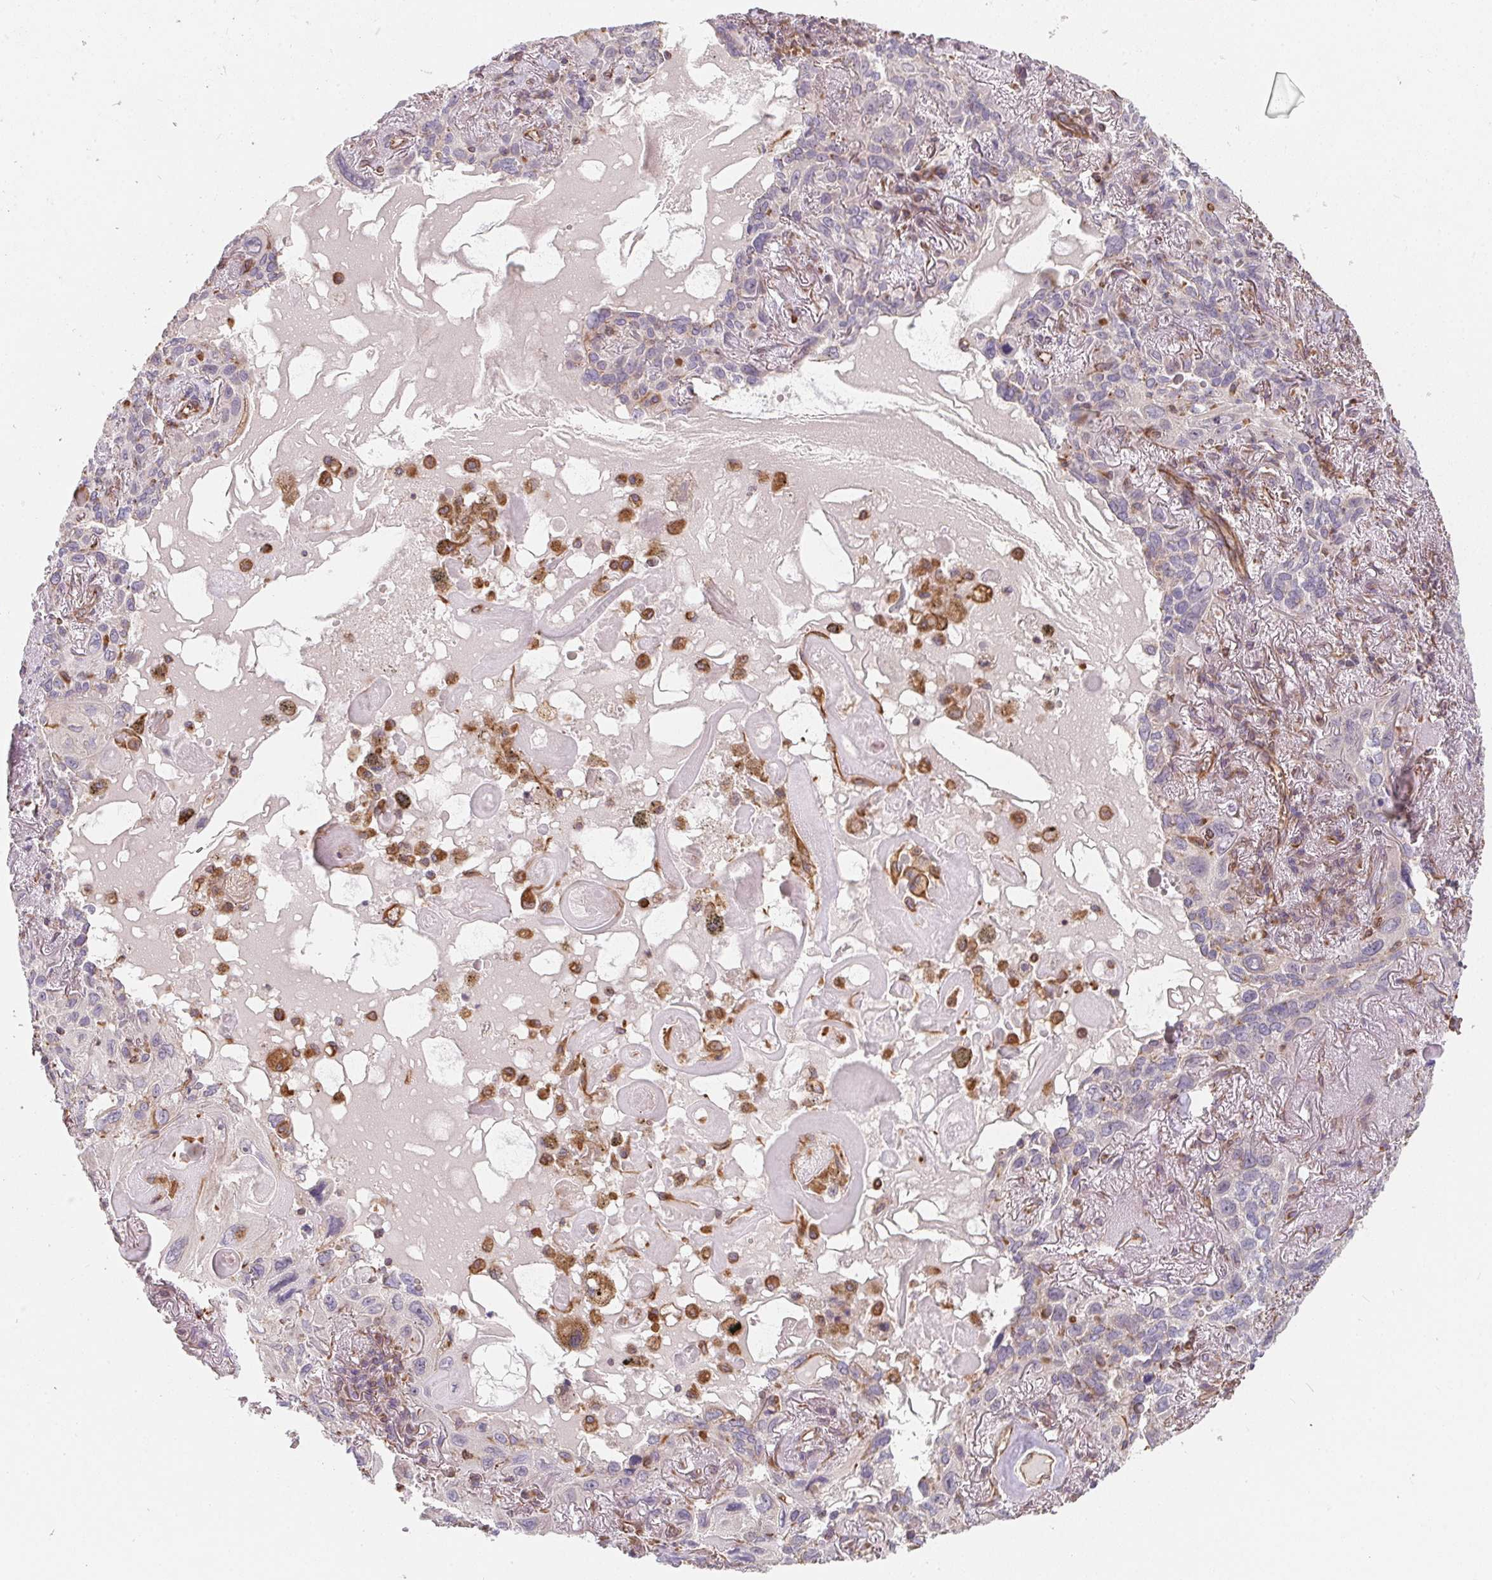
{"staining": {"intensity": "negative", "quantity": "none", "location": "none"}, "tissue": "lung cancer", "cell_type": "Tumor cells", "image_type": "cancer", "snomed": [{"axis": "morphology", "description": "Squamous cell carcinoma, NOS"}, {"axis": "topography", "description": "Lung"}], "caption": "IHC micrograph of neoplastic tissue: human lung cancer stained with DAB shows no significant protein expression in tumor cells.", "gene": "TBKBP1", "patient": {"sex": "male", "age": 79}}